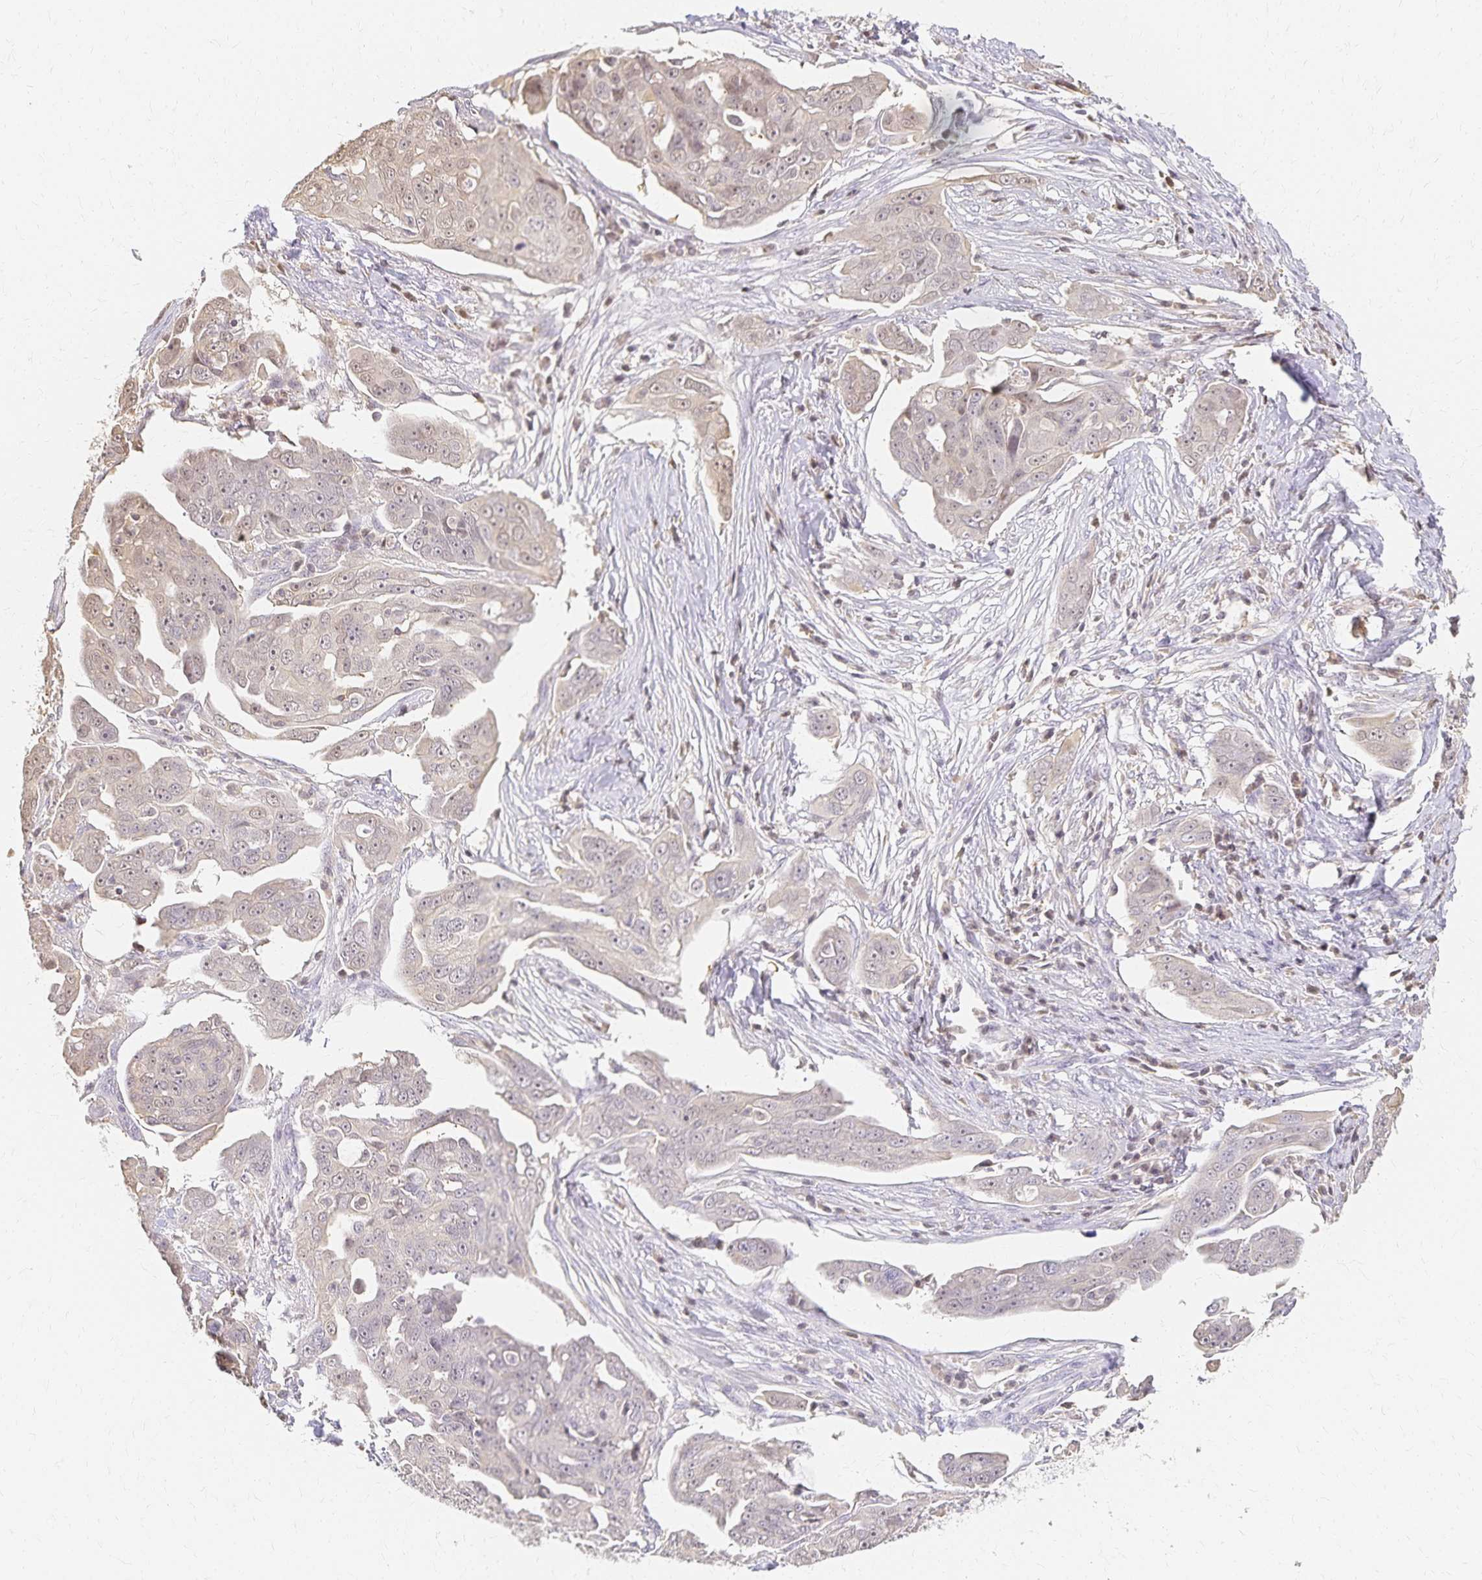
{"staining": {"intensity": "weak", "quantity": "<25%", "location": "nuclear"}, "tissue": "ovarian cancer", "cell_type": "Tumor cells", "image_type": "cancer", "snomed": [{"axis": "morphology", "description": "Carcinoma, endometroid"}, {"axis": "topography", "description": "Ovary"}], "caption": "IHC image of human ovarian cancer (endometroid carcinoma) stained for a protein (brown), which shows no positivity in tumor cells.", "gene": "AZGP1", "patient": {"sex": "female", "age": 70}}